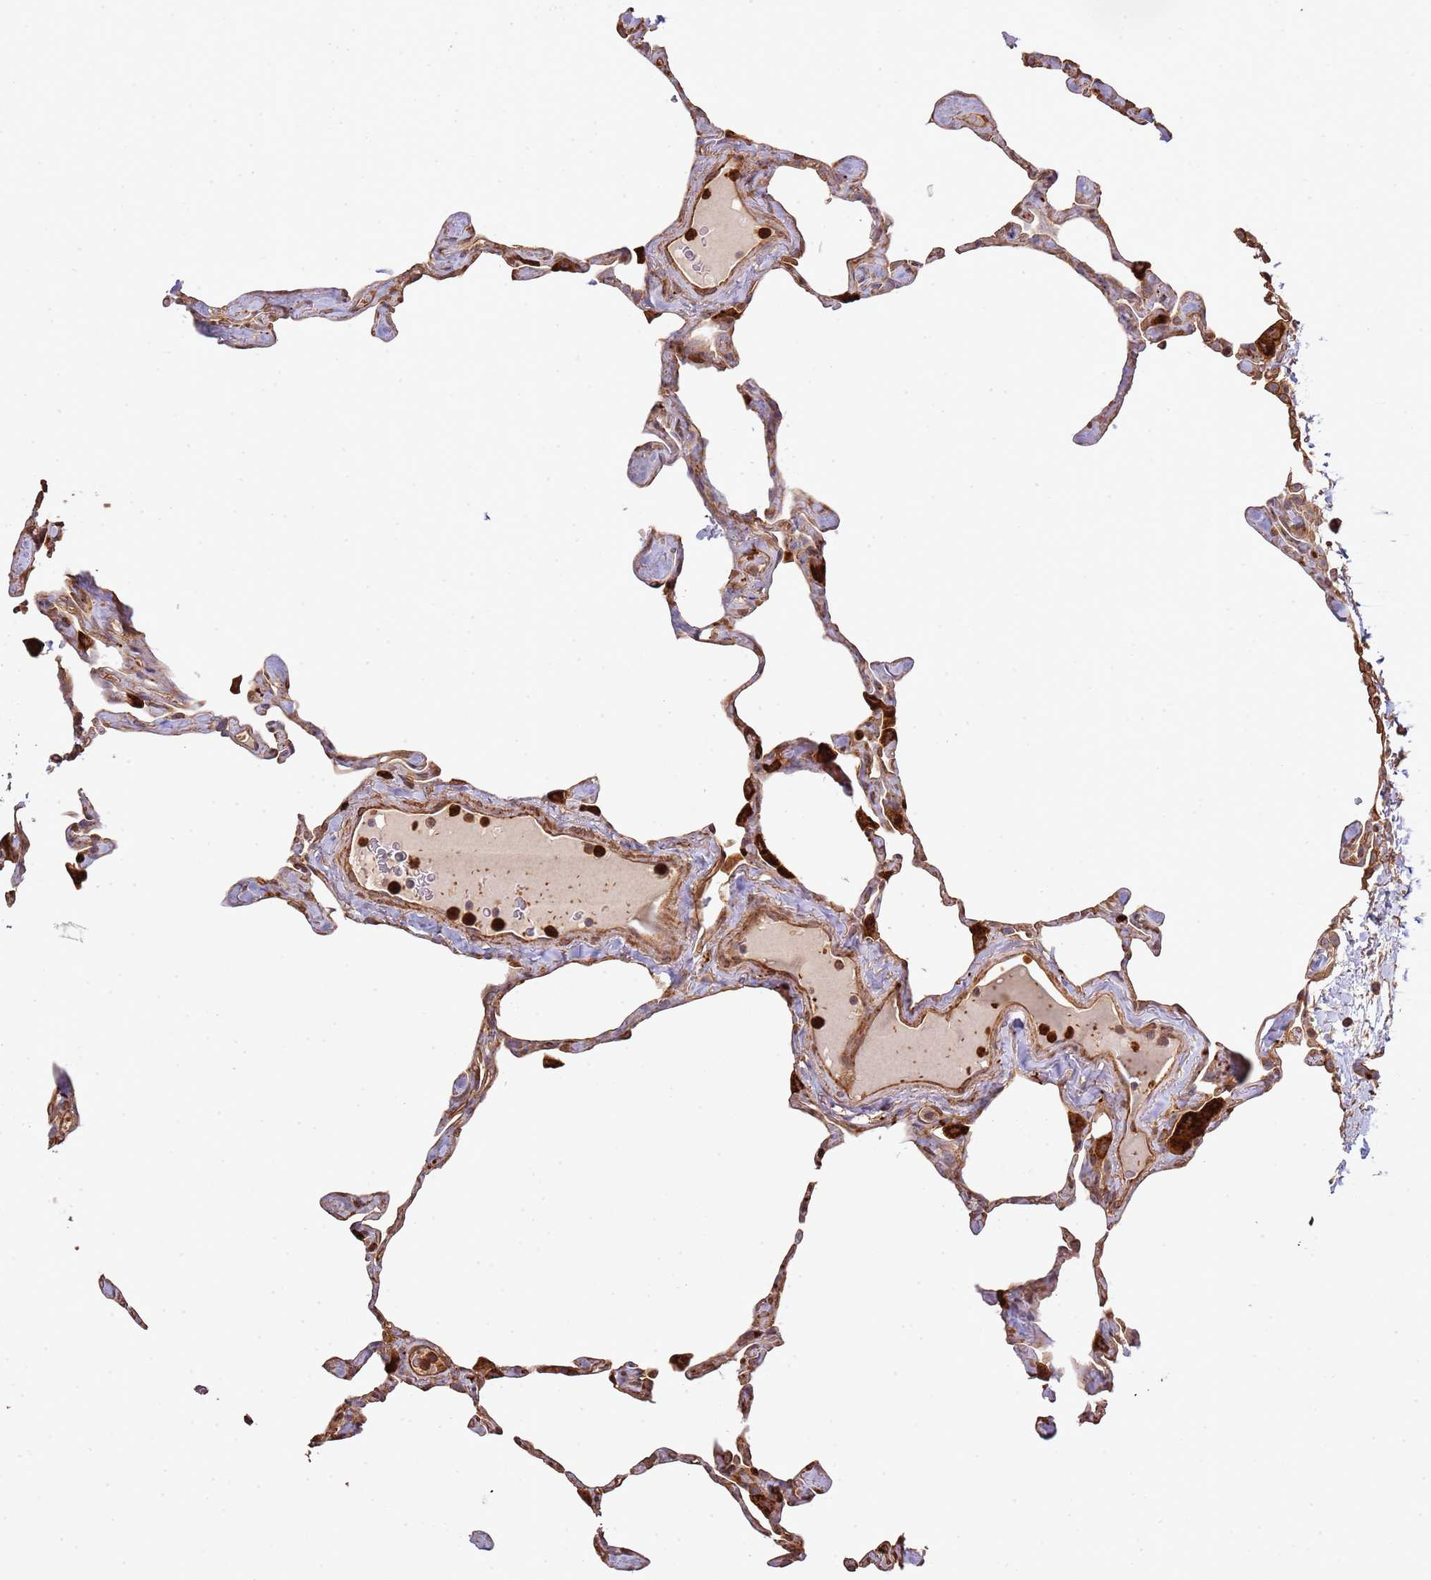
{"staining": {"intensity": "strong", "quantity": "25%-75%", "location": "cytoplasmic/membranous"}, "tissue": "lung", "cell_type": "Alveolar cells", "image_type": "normal", "snomed": [{"axis": "morphology", "description": "Normal tissue, NOS"}, {"axis": "topography", "description": "Lung"}], "caption": "The immunohistochemical stain shows strong cytoplasmic/membranous staining in alveolar cells of normal lung.", "gene": "NDUFAF4", "patient": {"sex": "male", "age": 65}}